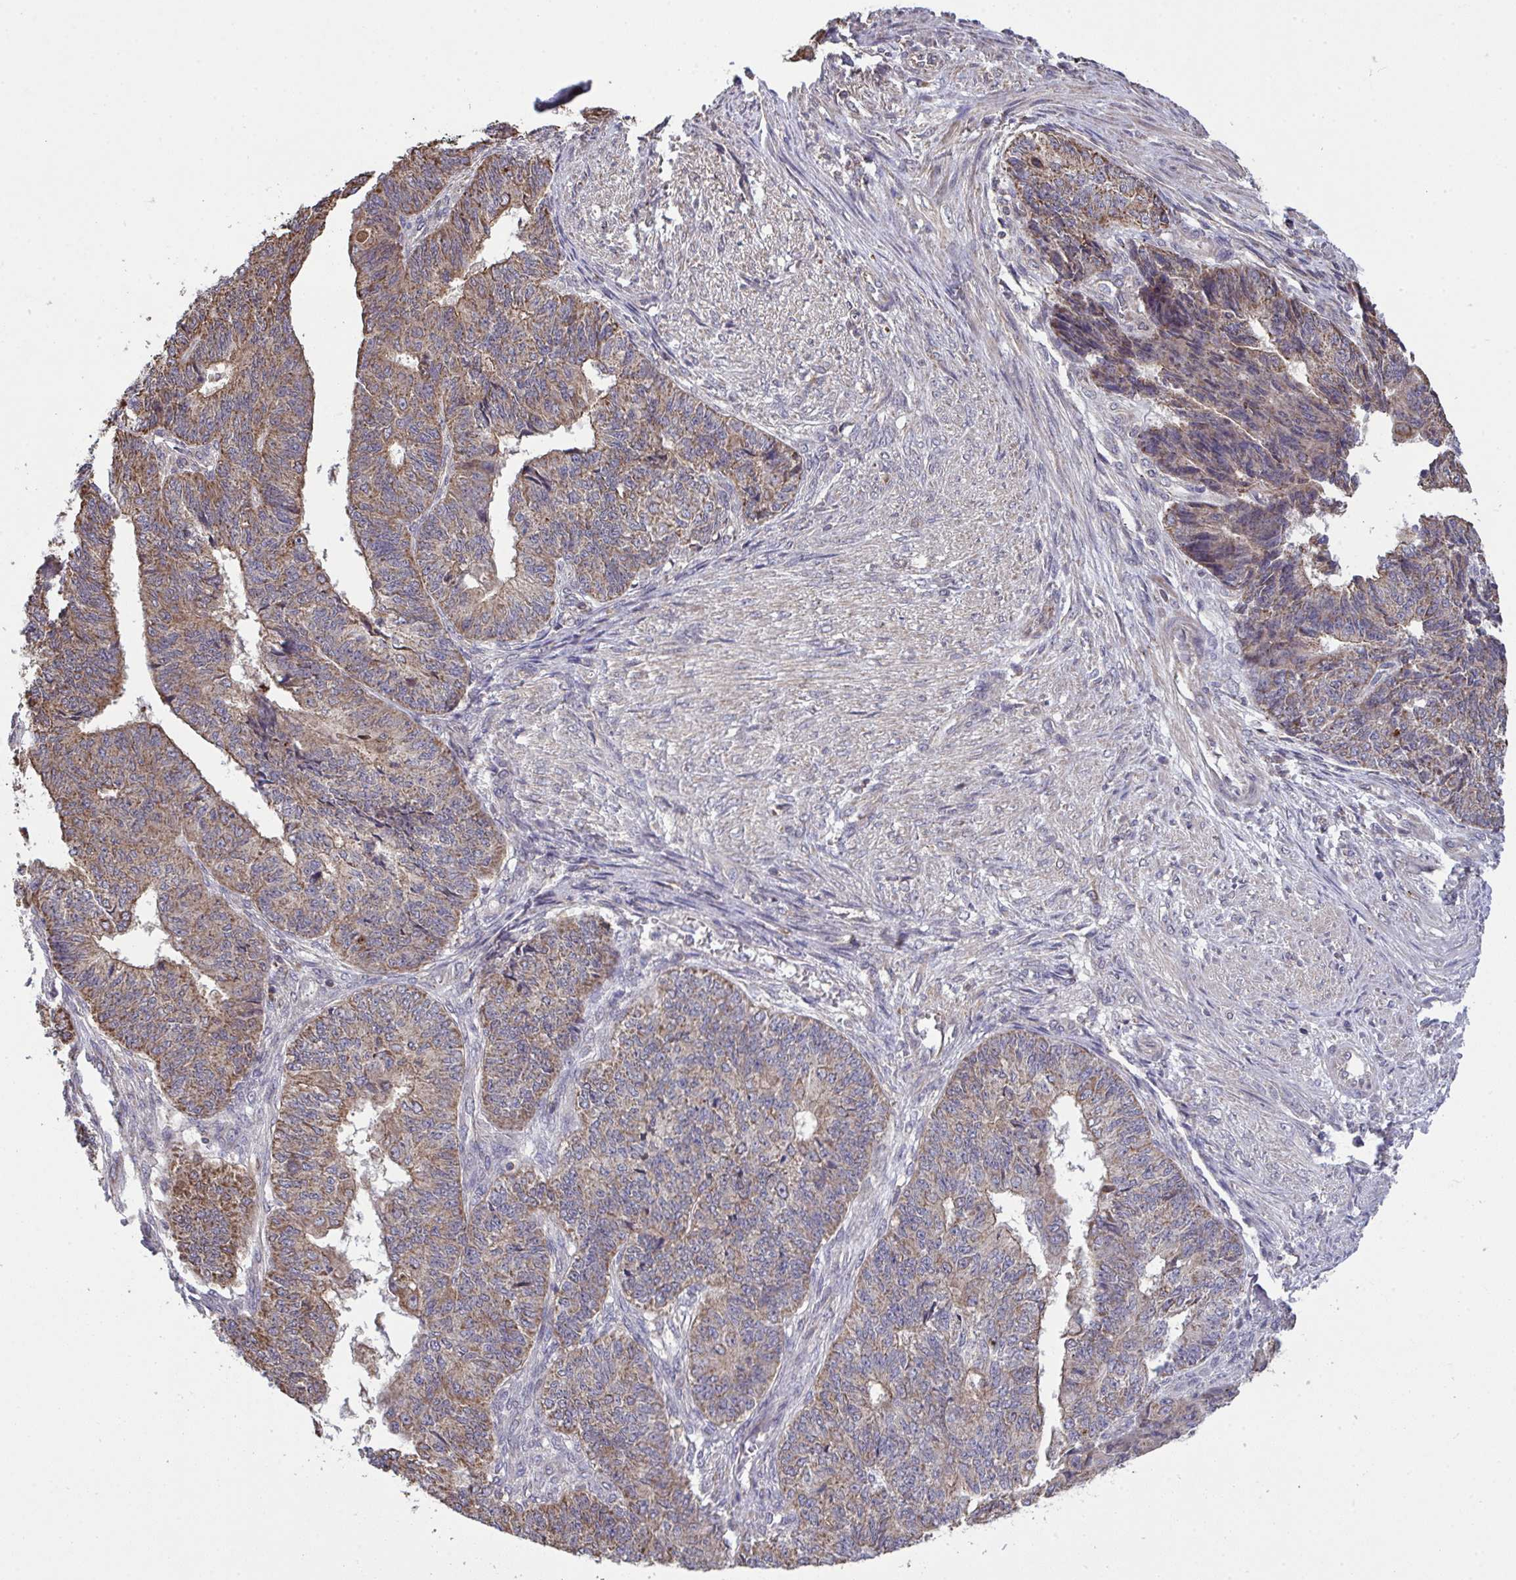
{"staining": {"intensity": "weak", "quantity": ">75%", "location": "cytoplasmic/membranous"}, "tissue": "endometrial cancer", "cell_type": "Tumor cells", "image_type": "cancer", "snomed": [{"axis": "morphology", "description": "Adenocarcinoma, NOS"}, {"axis": "topography", "description": "Endometrium"}], "caption": "IHC image of human endometrial cancer stained for a protein (brown), which displays low levels of weak cytoplasmic/membranous positivity in approximately >75% of tumor cells.", "gene": "PPM1H", "patient": {"sex": "female", "age": 32}}